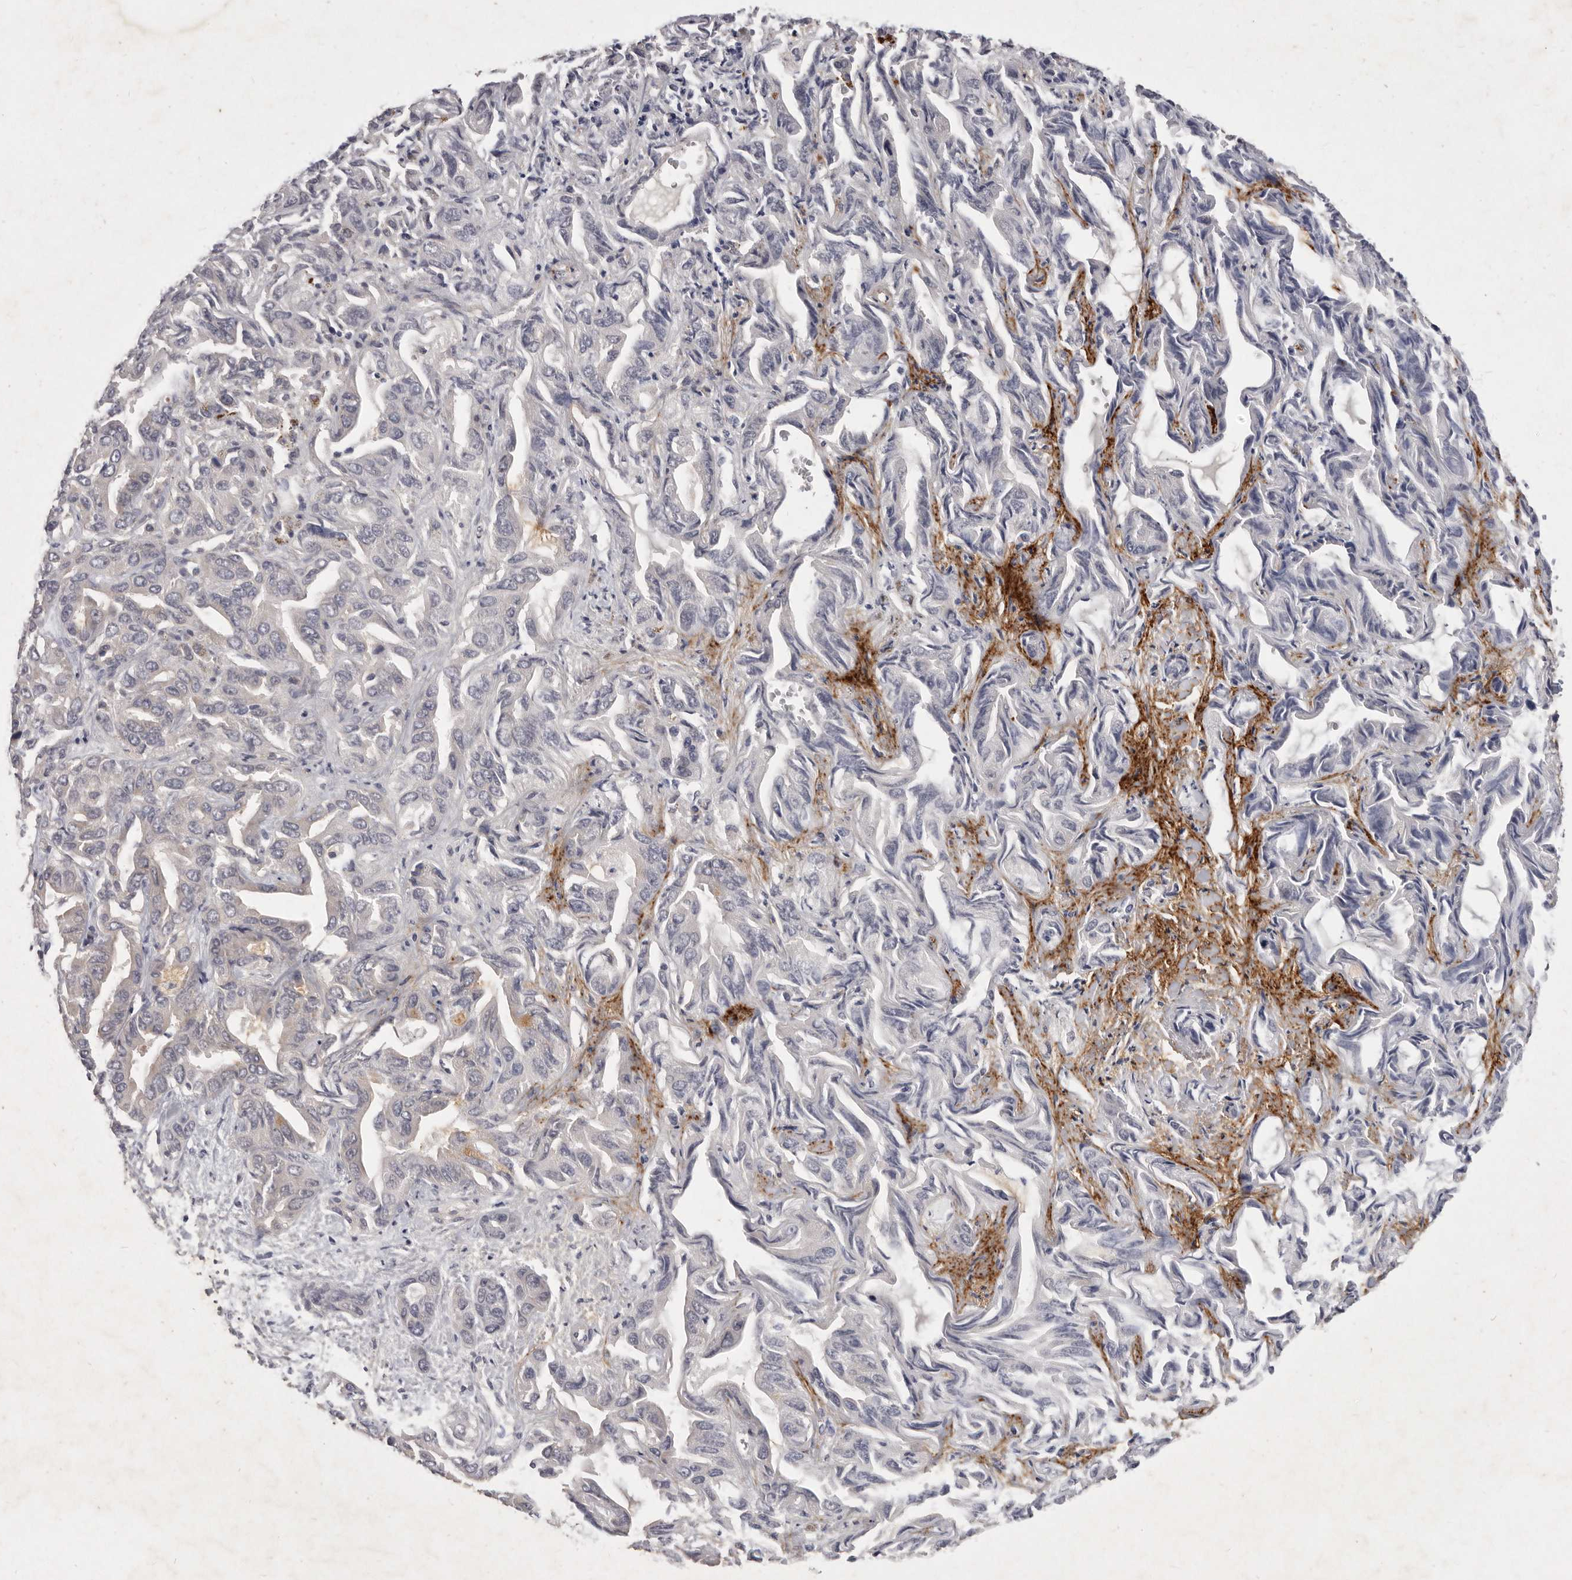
{"staining": {"intensity": "negative", "quantity": "none", "location": "none"}, "tissue": "liver cancer", "cell_type": "Tumor cells", "image_type": "cancer", "snomed": [{"axis": "morphology", "description": "Cholangiocarcinoma"}, {"axis": "topography", "description": "Liver"}], "caption": "Immunohistochemistry (IHC) of human liver cancer exhibits no staining in tumor cells.", "gene": "SLC22A1", "patient": {"sex": "female", "age": 52}}